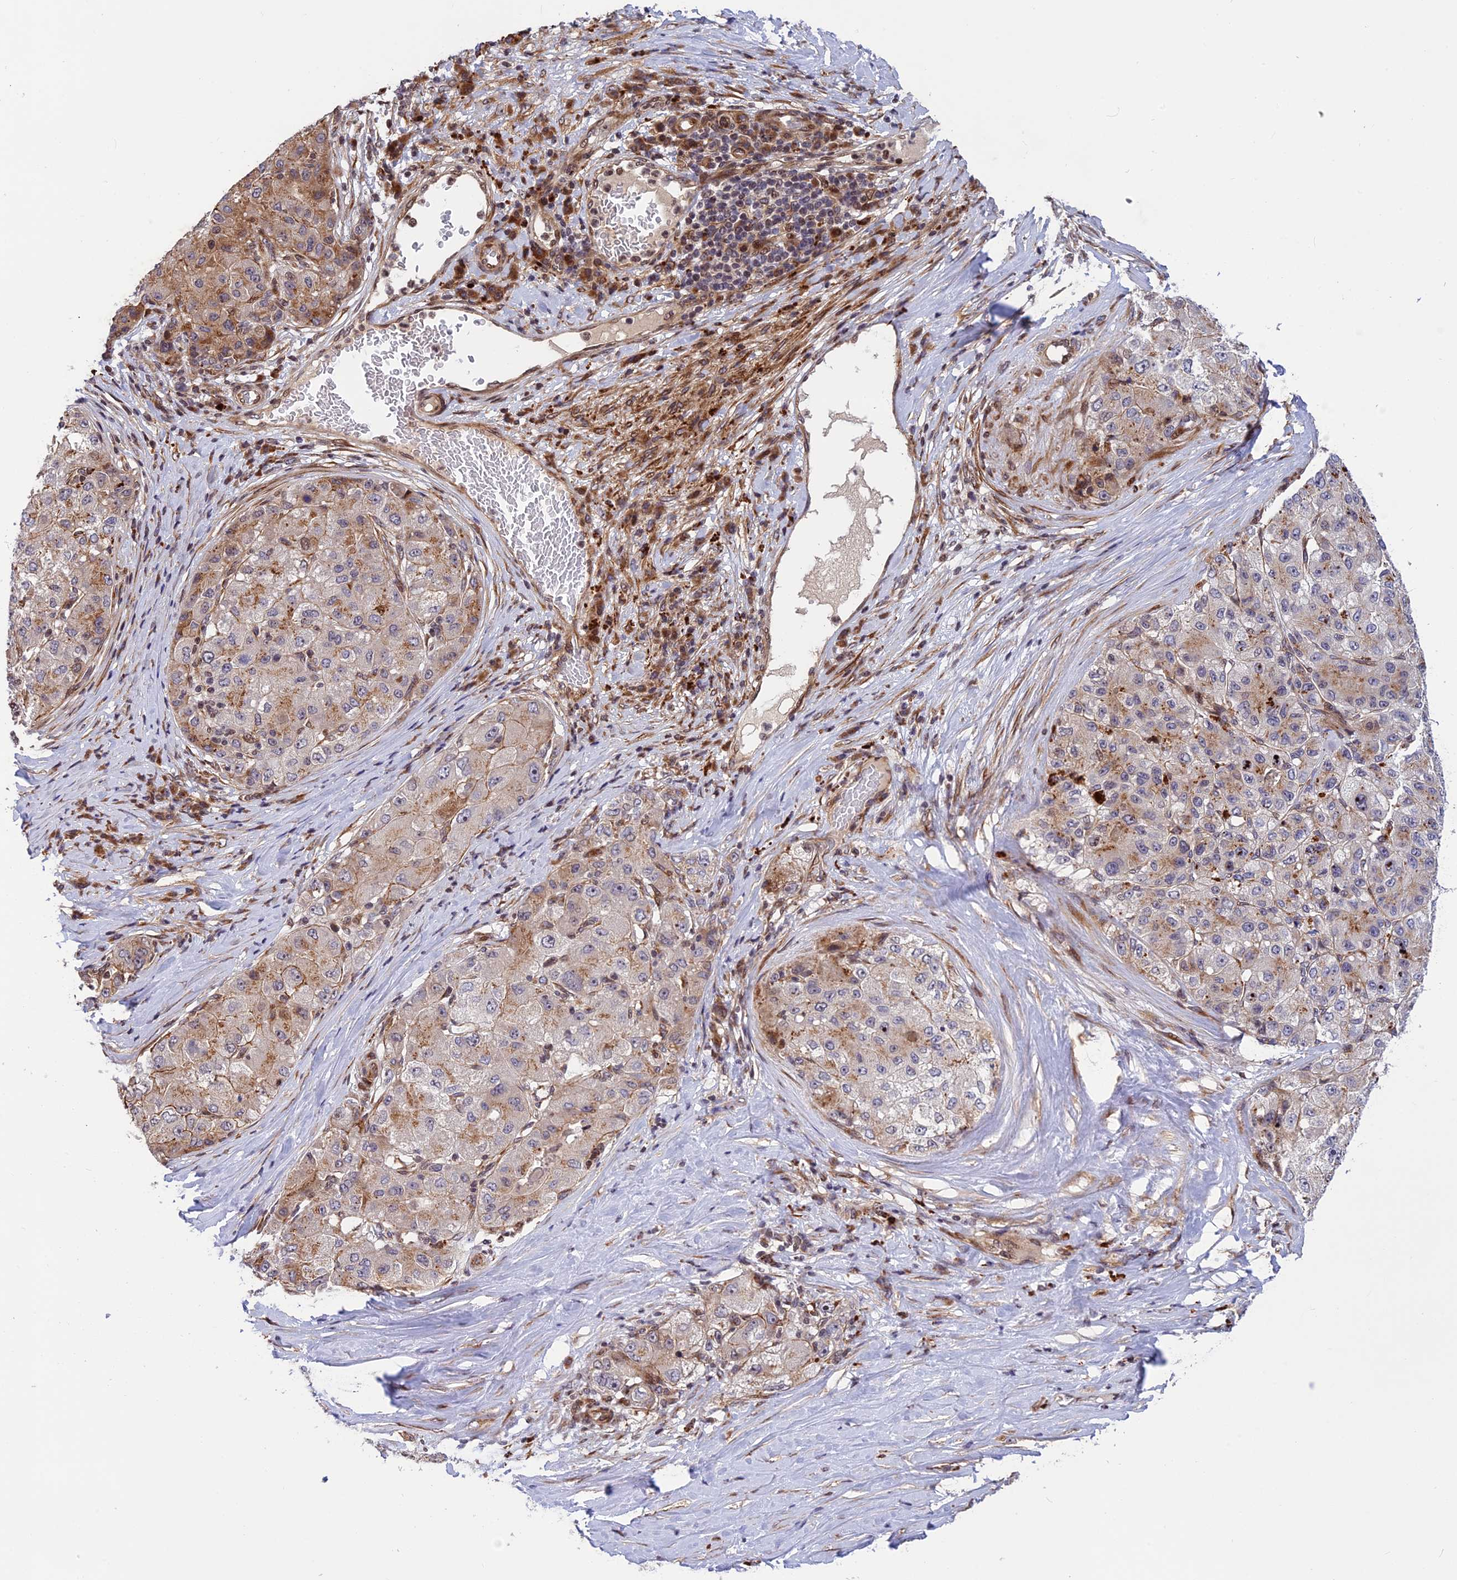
{"staining": {"intensity": "weak", "quantity": "25%-75%", "location": "cytoplasmic/membranous"}, "tissue": "liver cancer", "cell_type": "Tumor cells", "image_type": "cancer", "snomed": [{"axis": "morphology", "description": "Carcinoma, Hepatocellular, NOS"}, {"axis": "topography", "description": "Liver"}], "caption": "Approximately 25%-75% of tumor cells in human liver cancer (hepatocellular carcinoma) demonstrate weak cytoplasmic/membranous protein staining as visualized by brown immunohistochemical staining.", "gene": "SMIM7", "patient": {"sex": "male", "age": 80}}